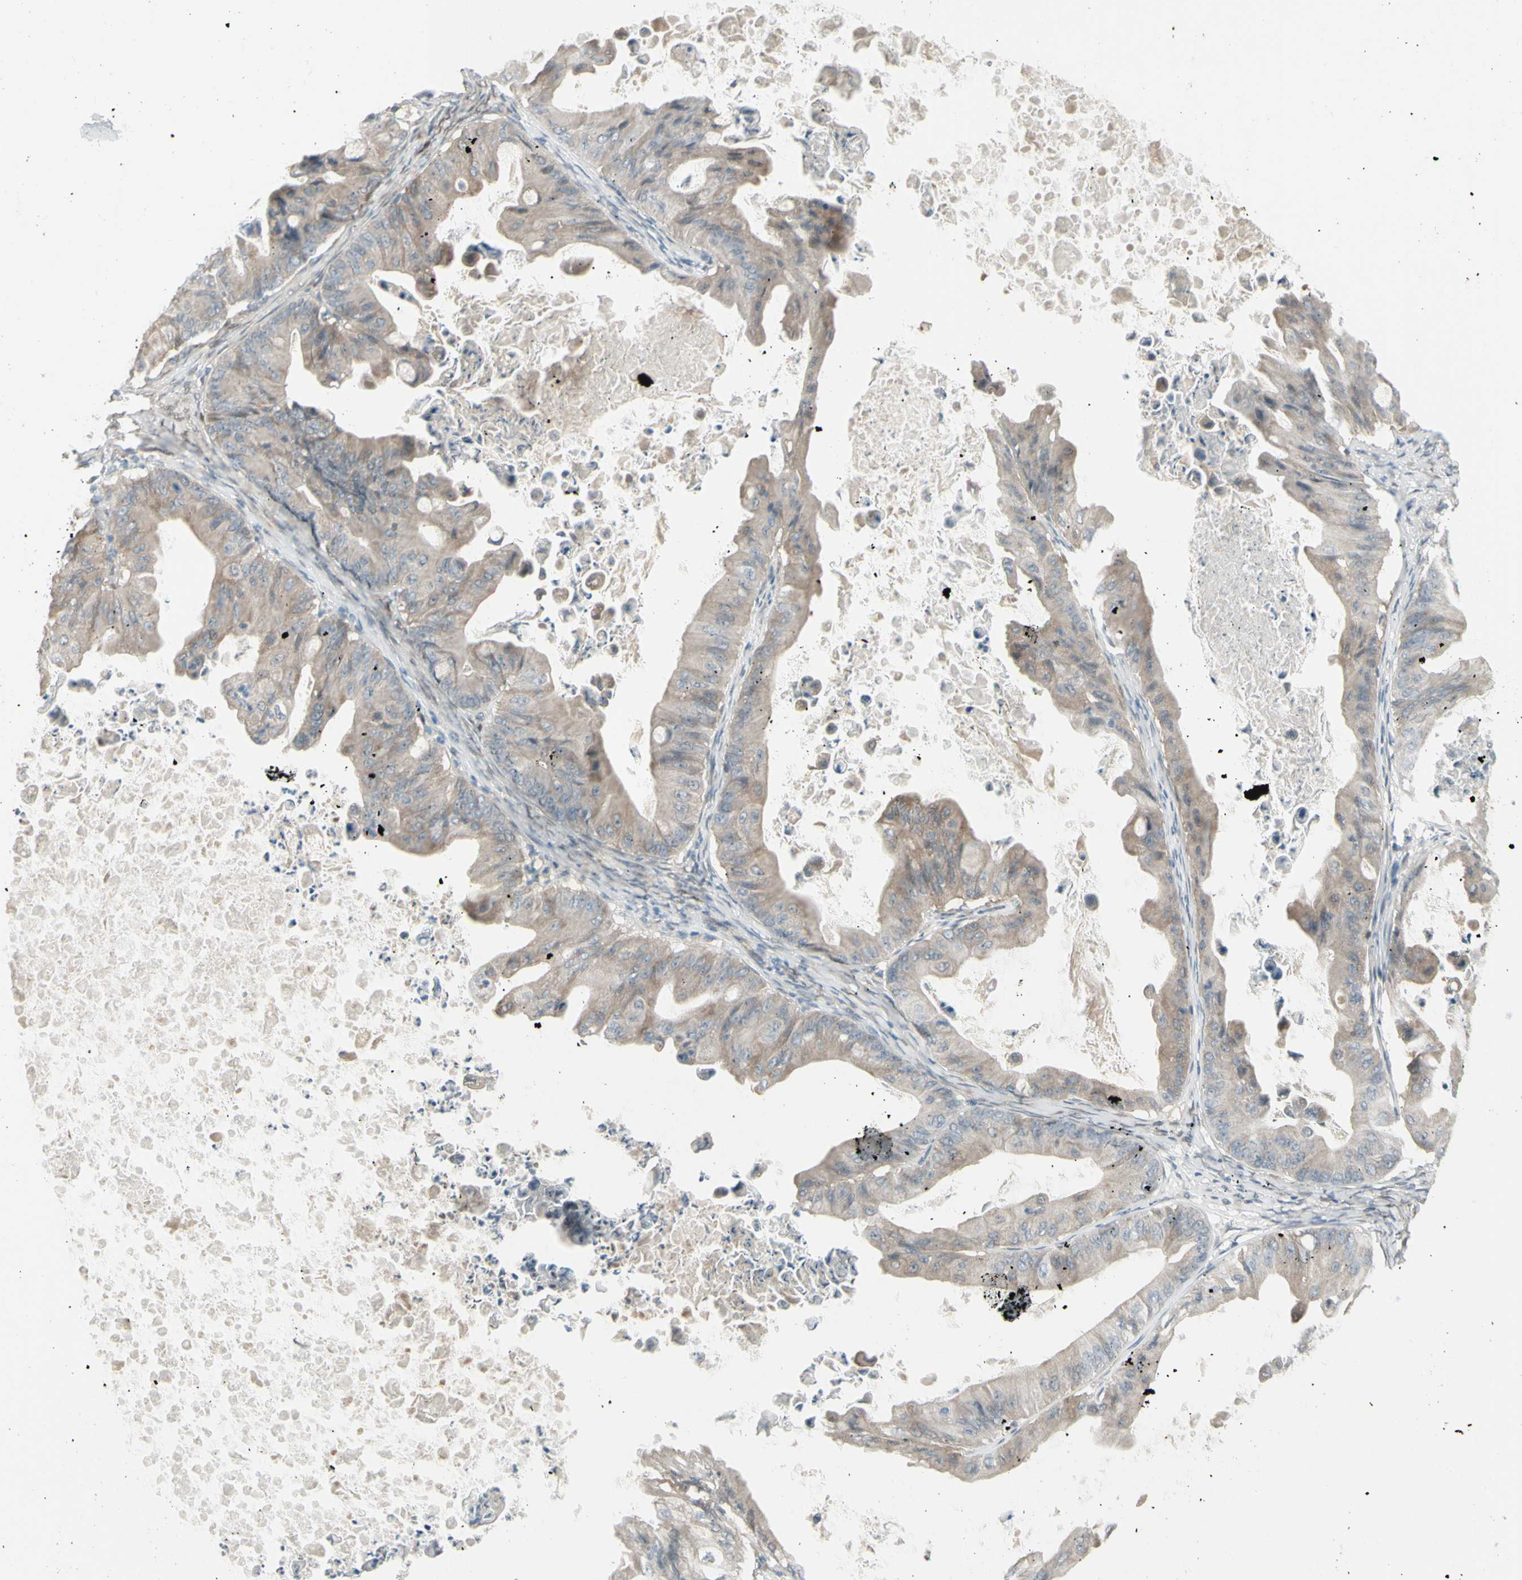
{"staining": {"intensity": "weak", "quantity": ">75%", "location": "cytoplasmic/membranous"}, "tissue": "ovarian cancer", "cell_type": "Tumor cells", "image_type": "cancer", "snomed": [{"axis": "morphology", "description": "Cystadenocarcinoma, mucinous, NOS"}, {"axis": "topography", "description": "Ovary"}], "caption": "Immunohistochemical staining of mucinous cystadenocarcinoma (ovarian) demonstrates low levels of weak cytoplasmic/membranous expression in approximately >75% of tumor cells. (DAB (3,3'-diaminobenzidine) IHC with brightfield microscopy, high magnification).", "gene": "NAXD", "patient": {"sex": "female", "age": 37}}